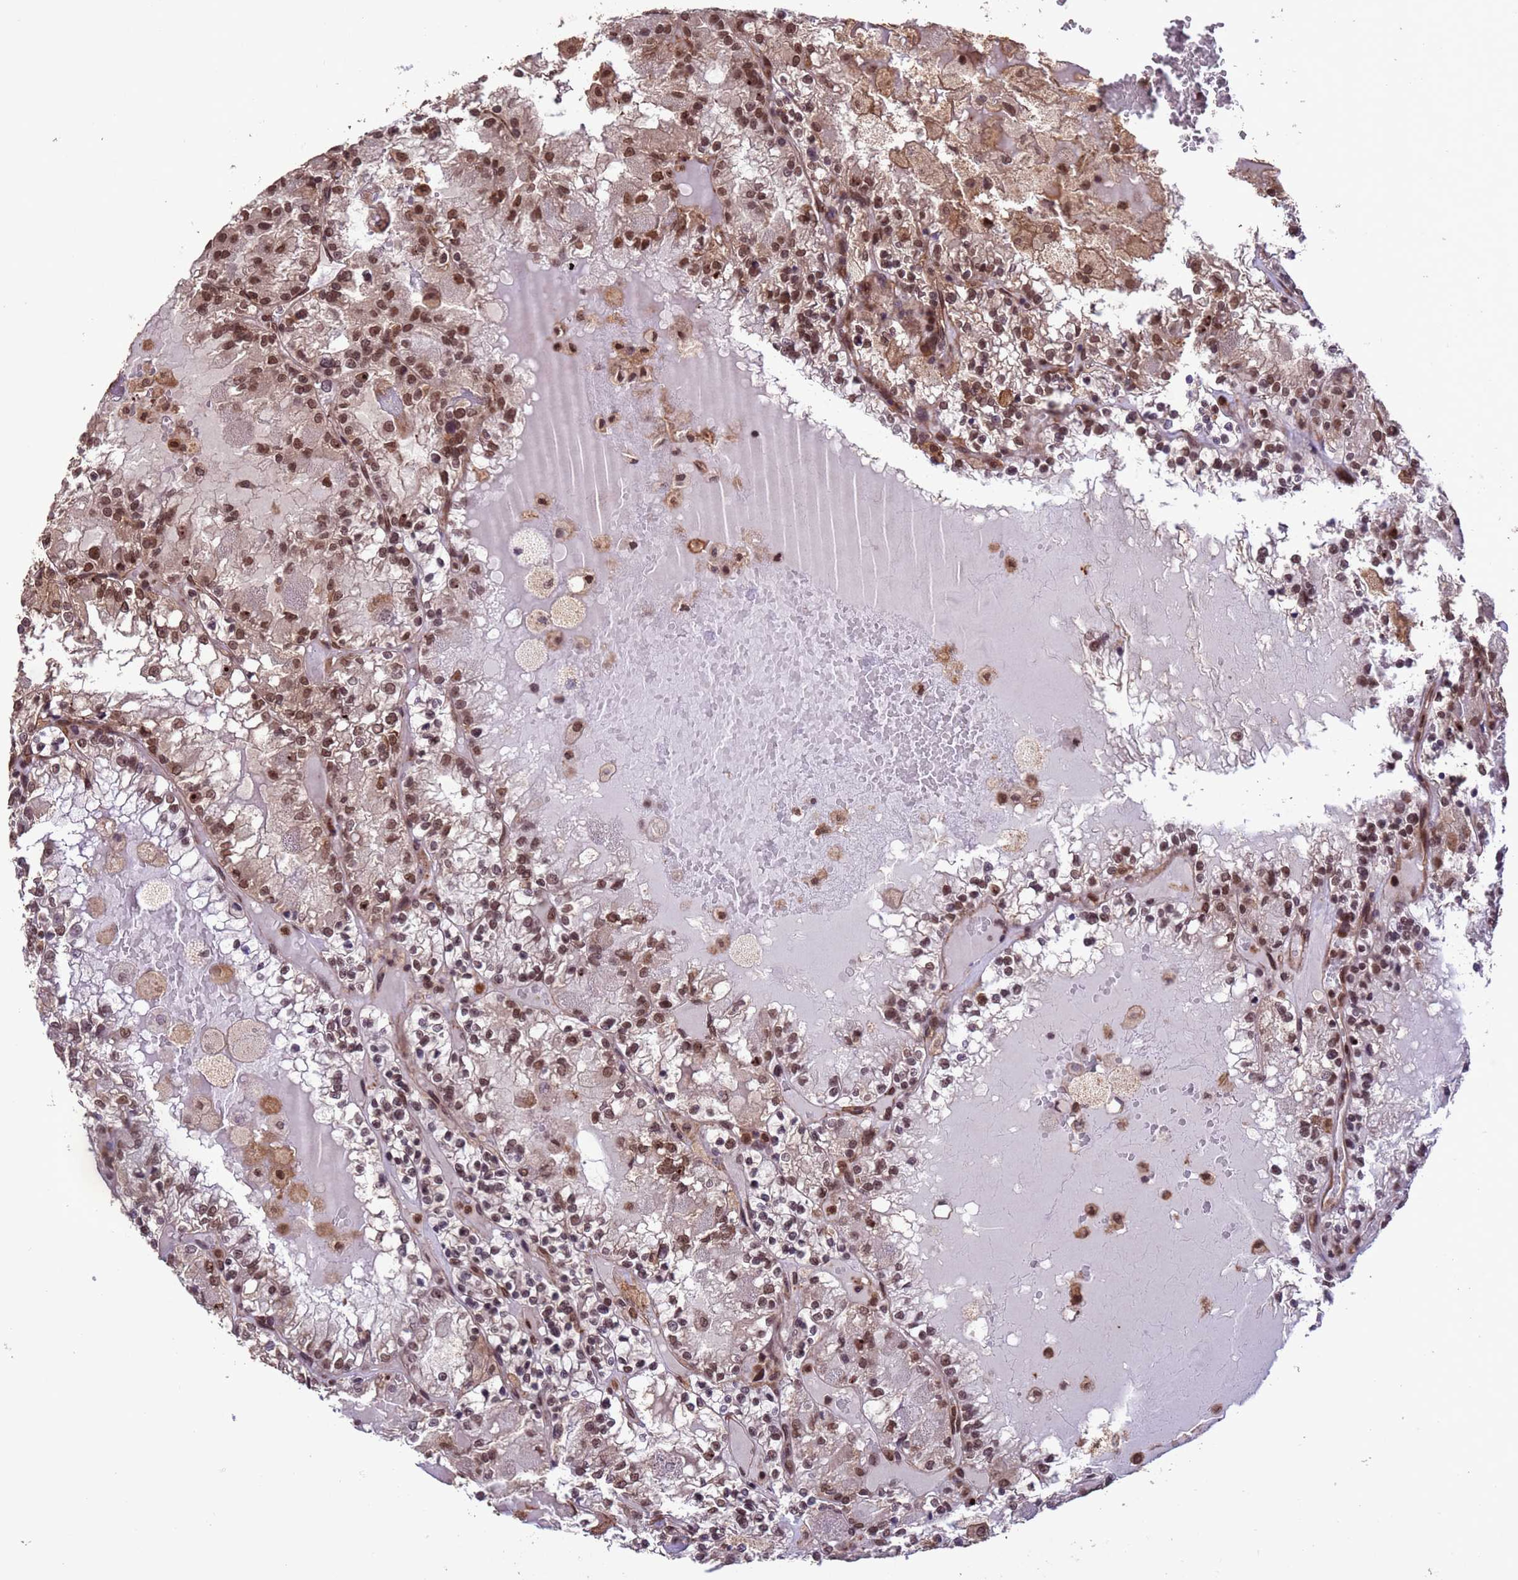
{"staining": {"intensity": "moderate", "quantity": ">75%", "location": "nuclear"}, "tissue": "renal cancer", "cell_type": "Tumor cells", "image_type": "cancer", "snomed": [{"axis": "morphology", "description": "Adenocarcinoma, NOS"}, {"axis": "topography", "description": "Kidney"}], "caption": "Renal cancer (adenocarcinoma) tissue exhibits moderate nuclear staining in about >75% of tumor cells The protein is stained brown, and the nuclei are stained in blue (DAB IHC with brightfield microscopy, high magnification).", "gene": "VSTM4", "patient": {"sex": "female", "age": 56}}